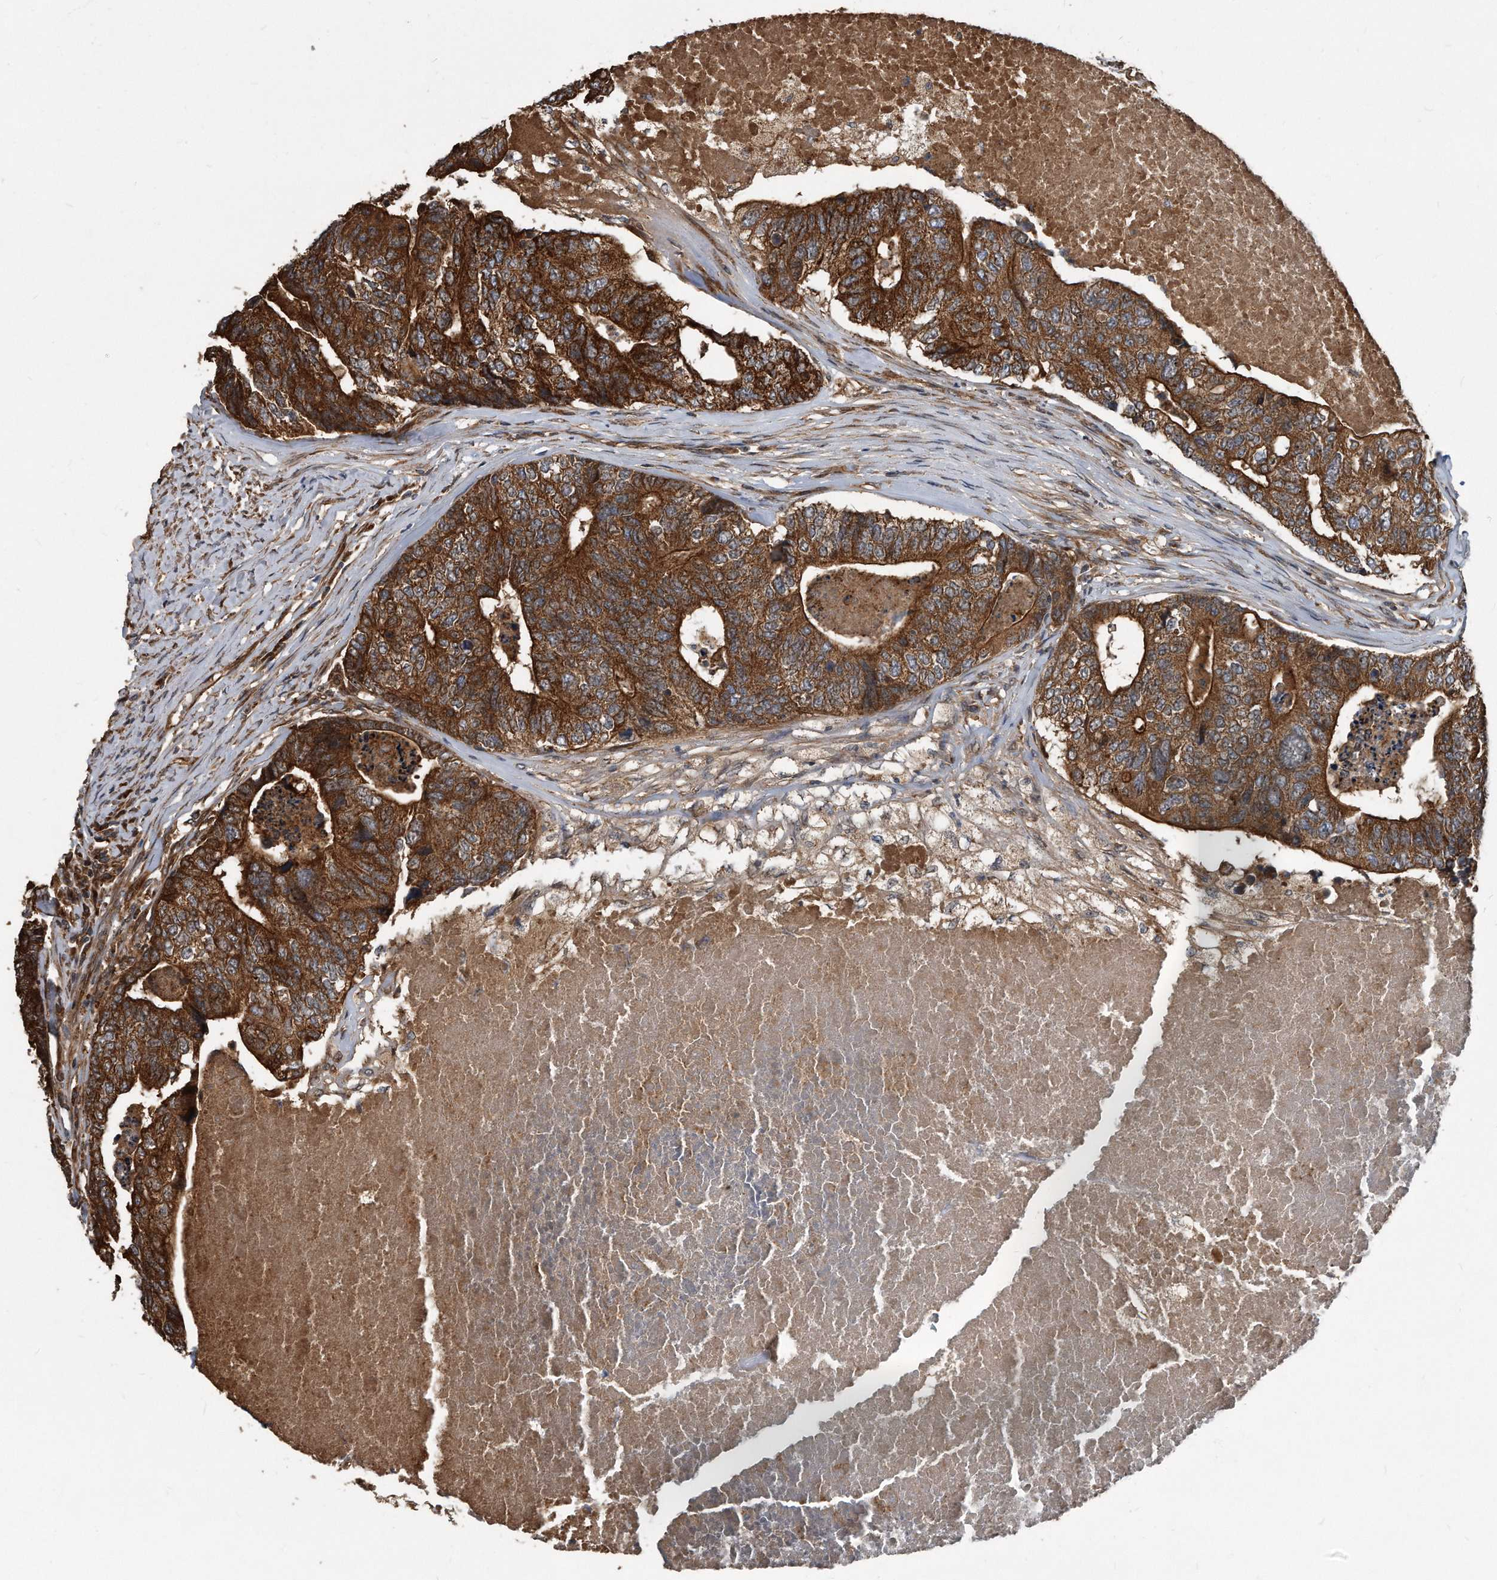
{"staining": {"intensity": "strong", "quantity": ">75%", "location": "cytoplasmic/membranous"}, "tissue": "colorectal cancer", "cell_type": "Tumor cells", "image_type": "cancer", "snomed": [{"axis": "morphology", "description": "Adenocarcinoma, NOS"}, {"axis": "topography", "description": "Colon"}], "caption": "The photomicrograph reveals immunohistochemical staining of colorectal adenocarcinoma. There is strong cytoplasmic/membranous expression is identified in approximately >75% of tumor cells.", "gene": "FAM136A", "patient": {"sex": "female", "age": 67}}